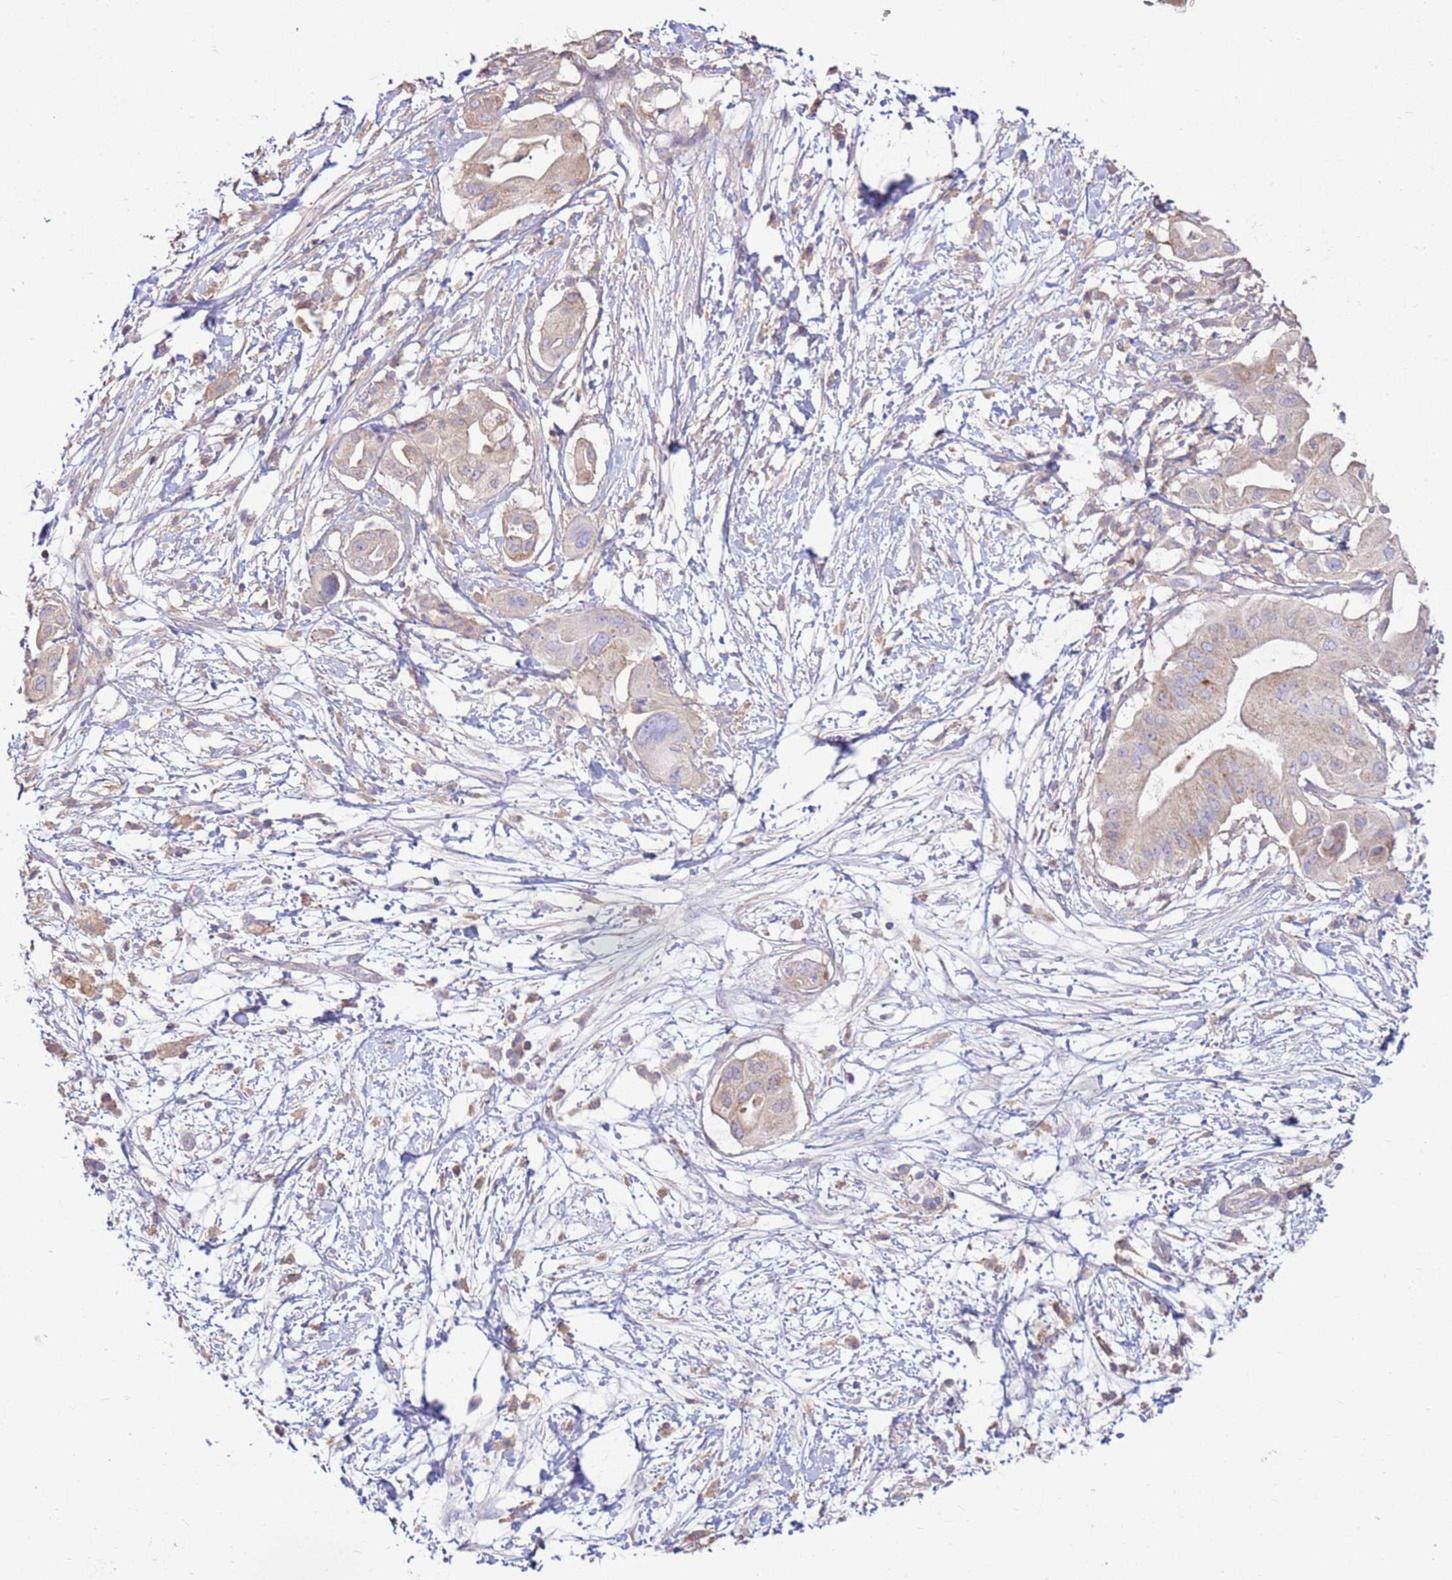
{"staining": {"intensity": "weak", "quantity": "25%-75%", "location": "cytoplasmic/membranous"}, "tissue": "pancreatic cancer", "cell_type": "Tumor cells", "image_type": "cancer", "snomed": [{"axis": "morphology", "description": "Adenocarcinoma, NOS"}, {"axis": "topography", "description": "Pancreas"}], "caption": "Protein staining of pancreatic cancer (adenocarcinoma) tissue displays weak cytoplasmic/membranous expression in about 25%-75% of tumor cells.", "gene": "EVA1B", "patient": {"sex": "male", "age": 68}}